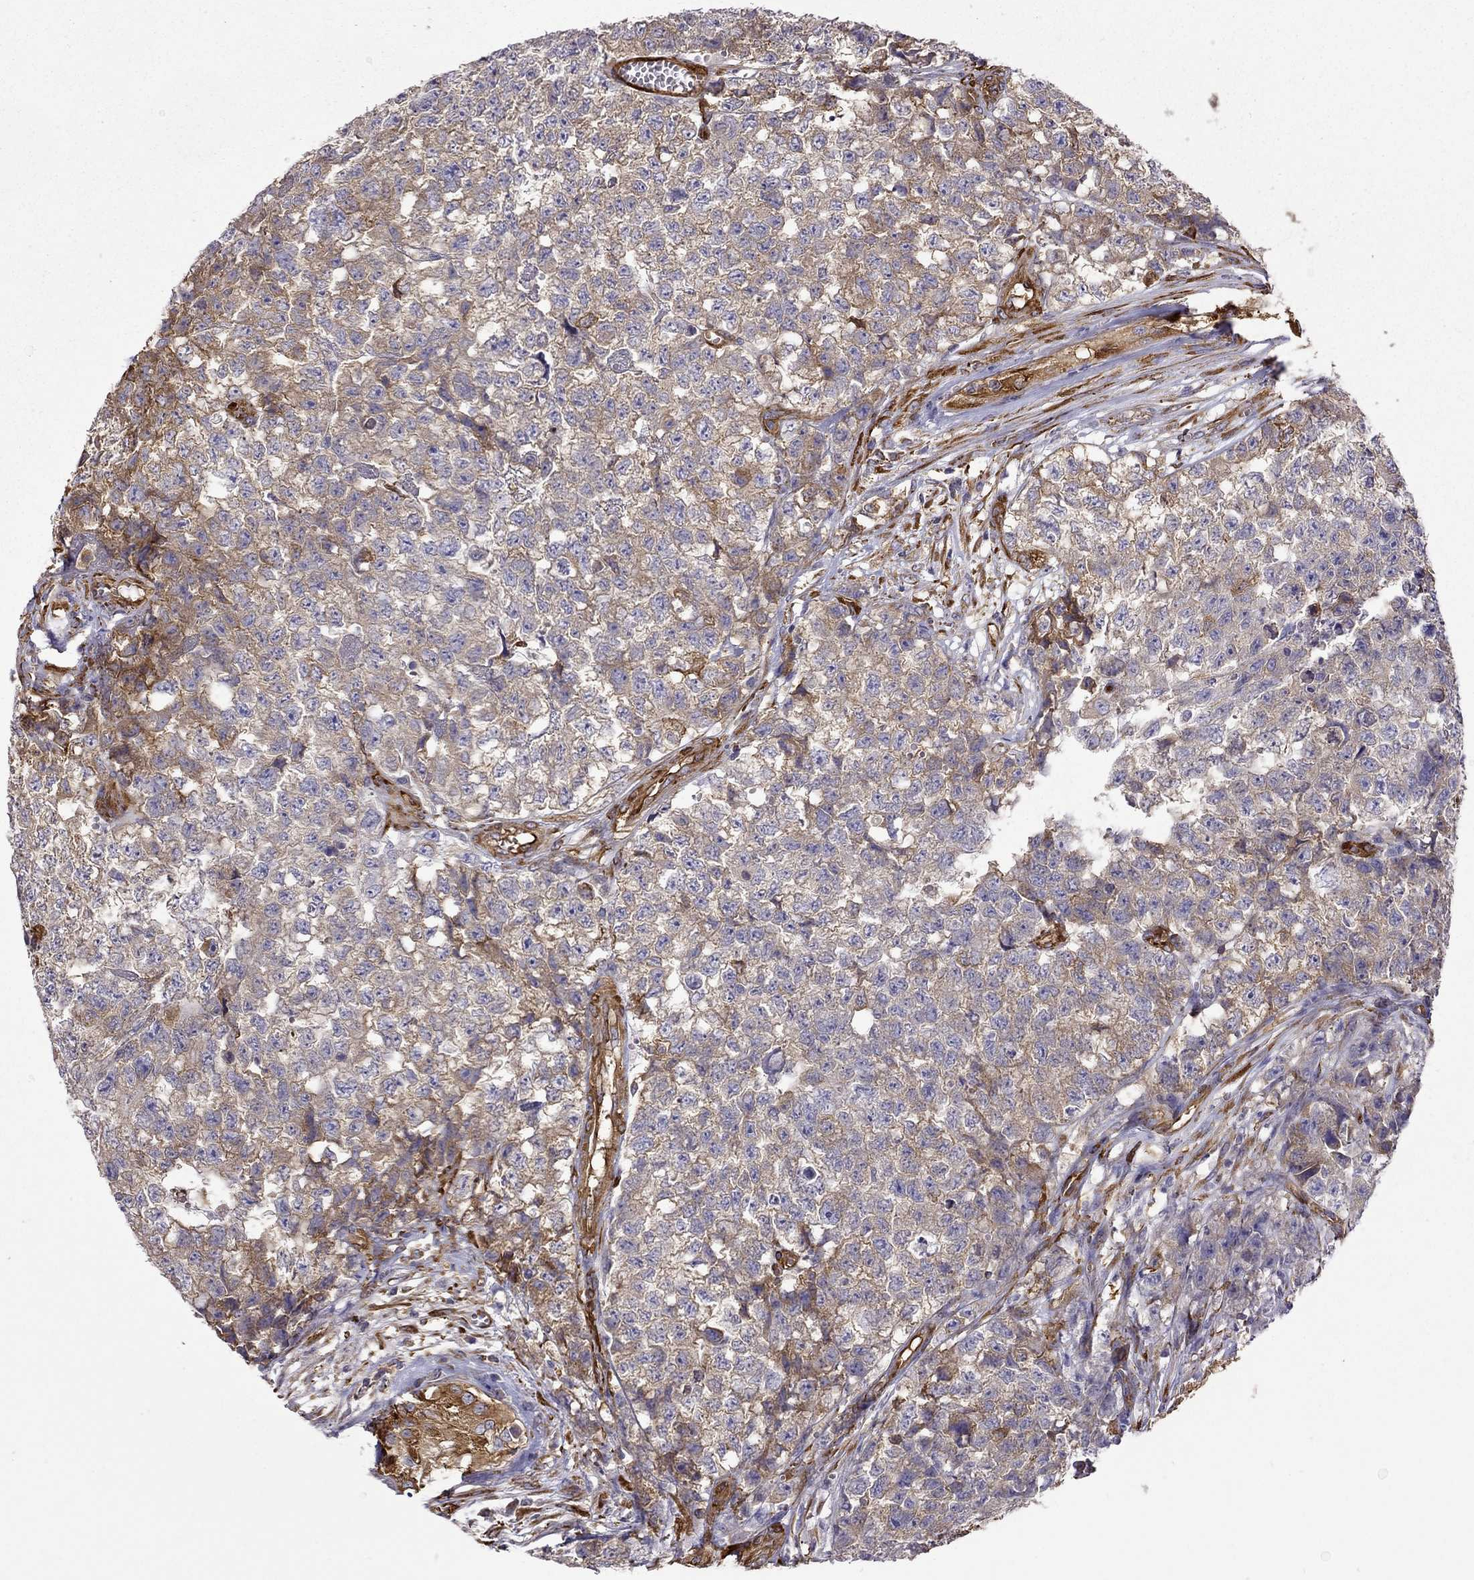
{"staining": {"intensity": "weak", "quantity": ">75%", "location": "cytoplasmic/membranous"}, "tissue": "testis cancer", "cell_type": "Tumor cells", "image_type": "cancer", "snomed": [{"axis": "morphology", "description": "Seminoma, NOS"}, {"axis": "morphology", "description": "Carcinoma, Embryonal, NOS"}, {"axis": "topography", "description": "Testis"}], "caption": "Approximately >75% of tumor cells in human embryonal carcinoma (testis) display weak cytoplasmic/membranous protein expression as visualized by brown immunohistochemical staining.", "gene": "MAP4", "patient": {"sex": "male", "age": 22}}